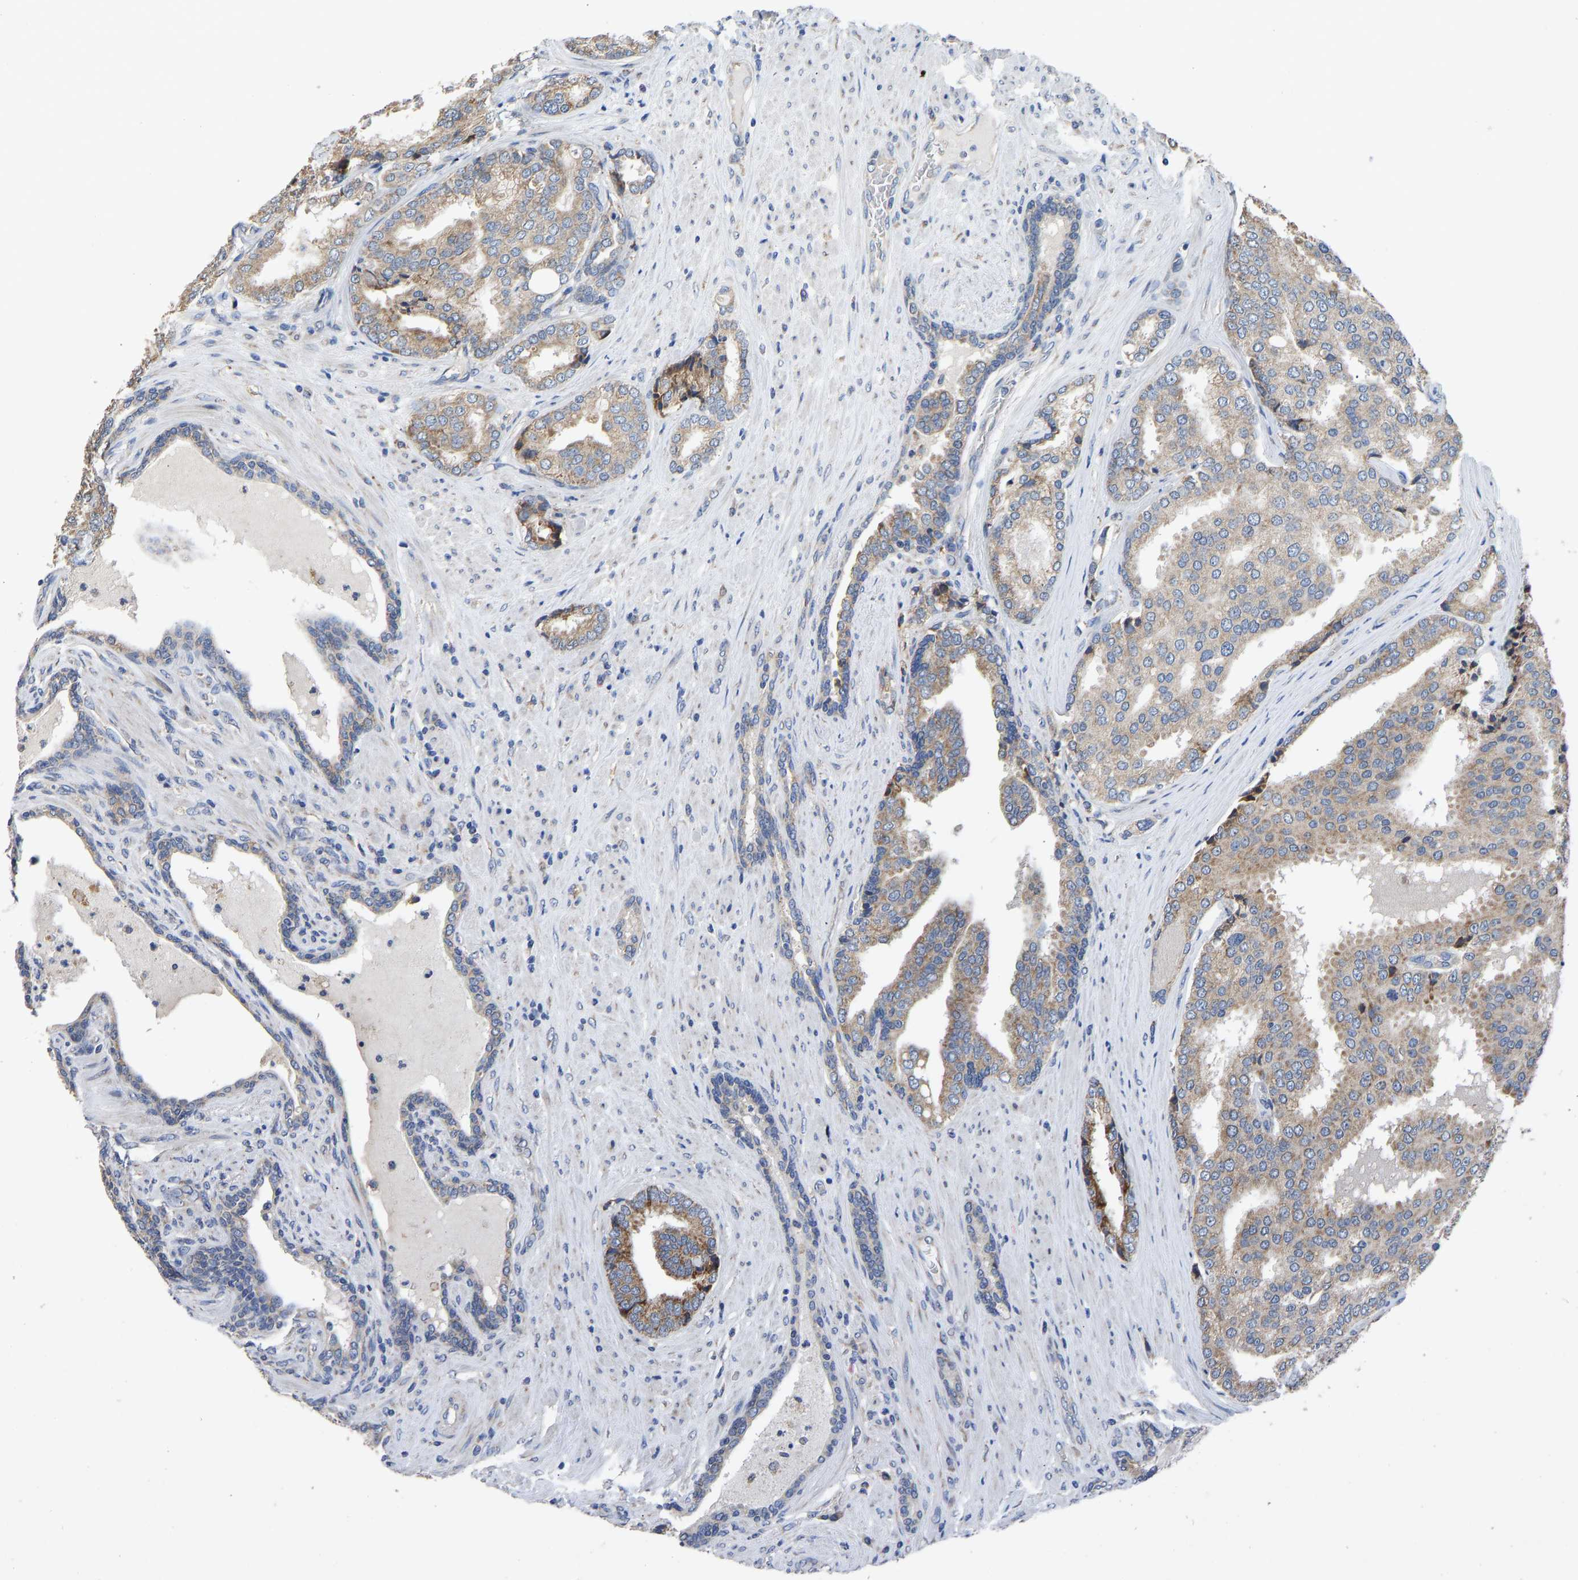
{"staining": {"intensity": "moderate", "quantity": ">75%", "location": "cytoplasmic/membranous"}, "tissue": "prostate cancer", "cell_type": "Tumor cells", "image_type": "cancer", "snomed": [{"axis": "morphology", "description": "Adenocarcinoma, High grade"}, {"axis": "topography", "description": "Prostate"}], "caption": "Protein expression analysis of prostate cancer (high-grade adenocarcinoma) shows moderate cytoplasmic/membranous expression in about >75% of tumor cells.", "gene": "TMEM150A", "patient": {"sex": "male", "age": 50}}